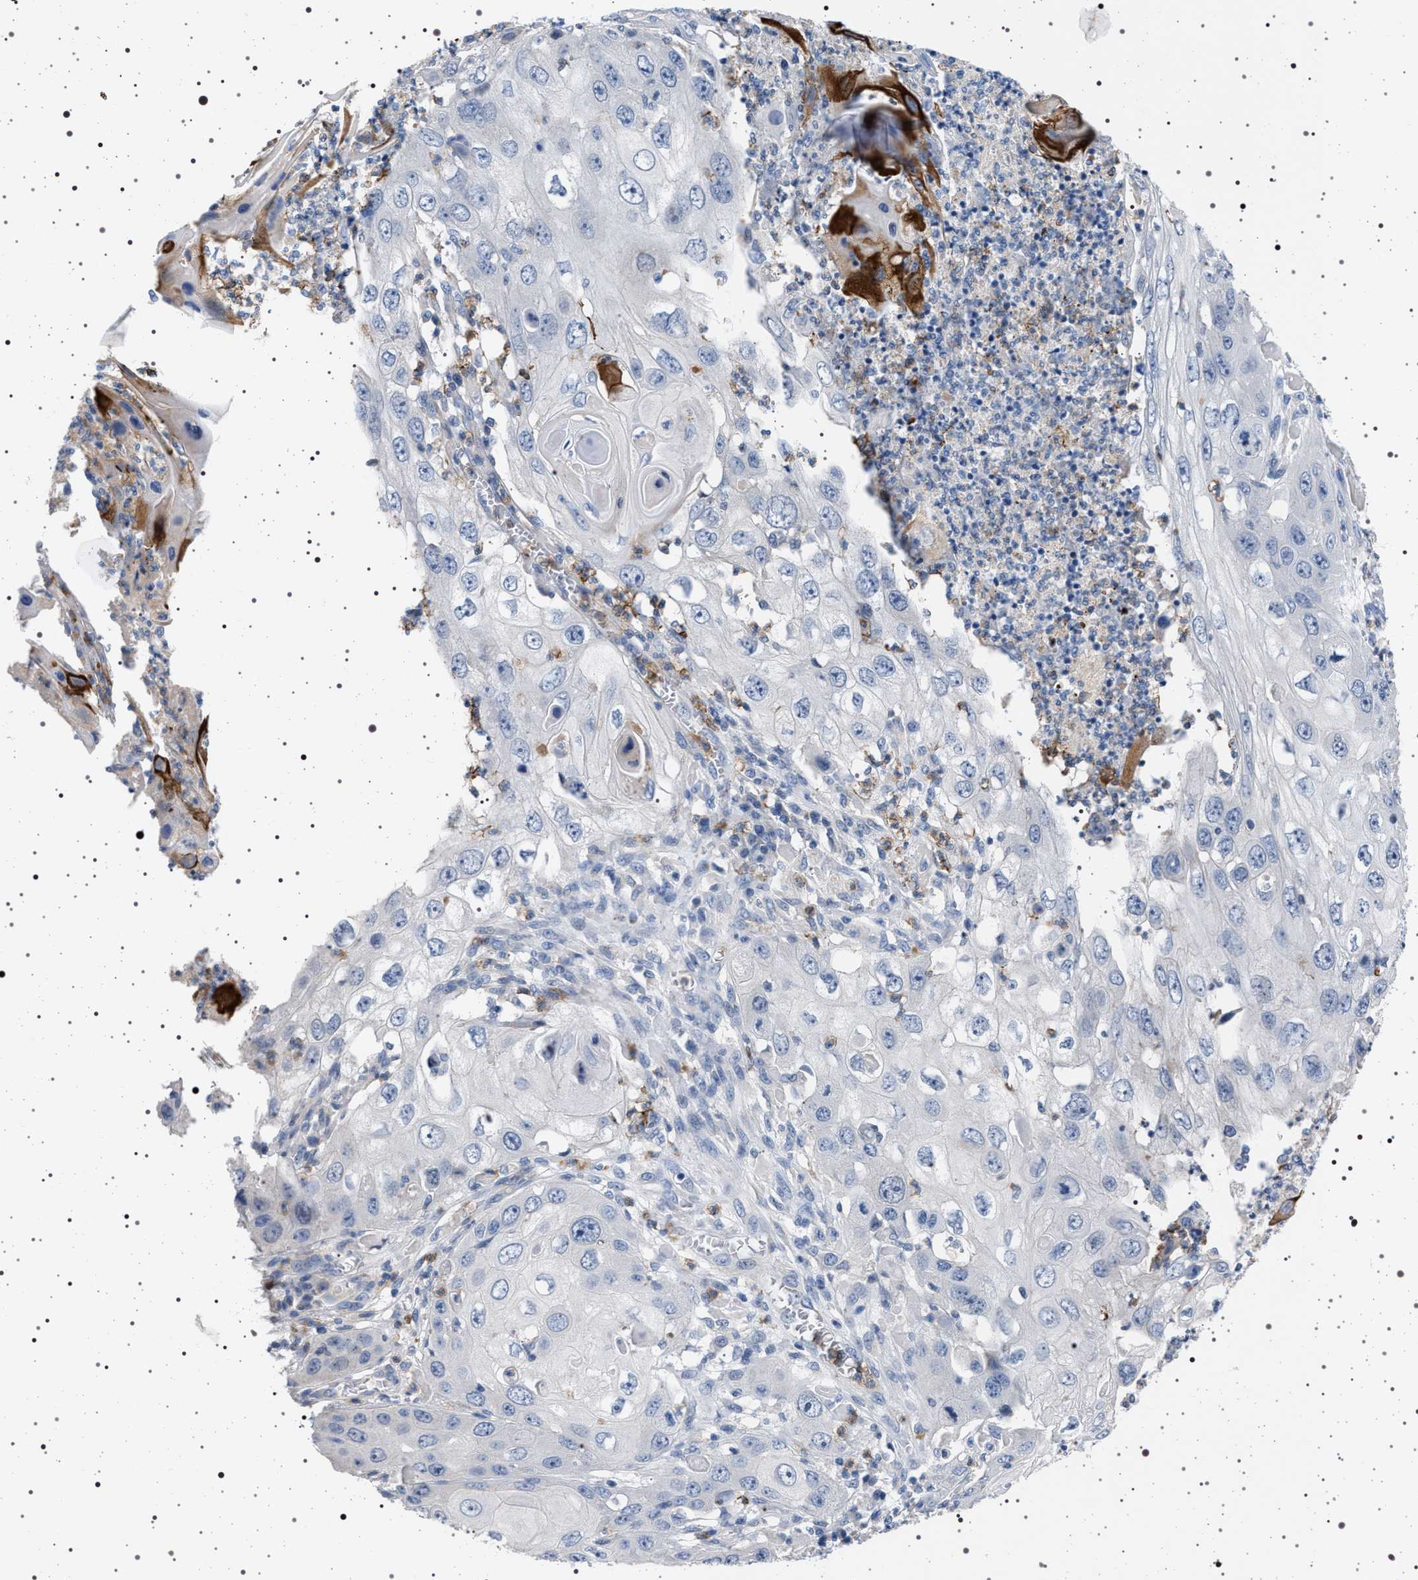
{"staining": {"intensity": "negative", "quantity": "none", "location": "none"}, "tissue": "skin cancer", "cell_type": "Tumor cells", "image_type": "cancer", "snomed": [{"axis": "morphology", "description": "Squamous cell carcinoma, NOS"}, {"axis": "topography", "description": "Skin"}], "caption": "An IHC image of squamous cell carcinoma (skin) is shown. There is no staining in tumor cells of squamous cell carcinoma (skin).", "gene": "NAT9", "patient": {"sex": "male", "age": 55}}